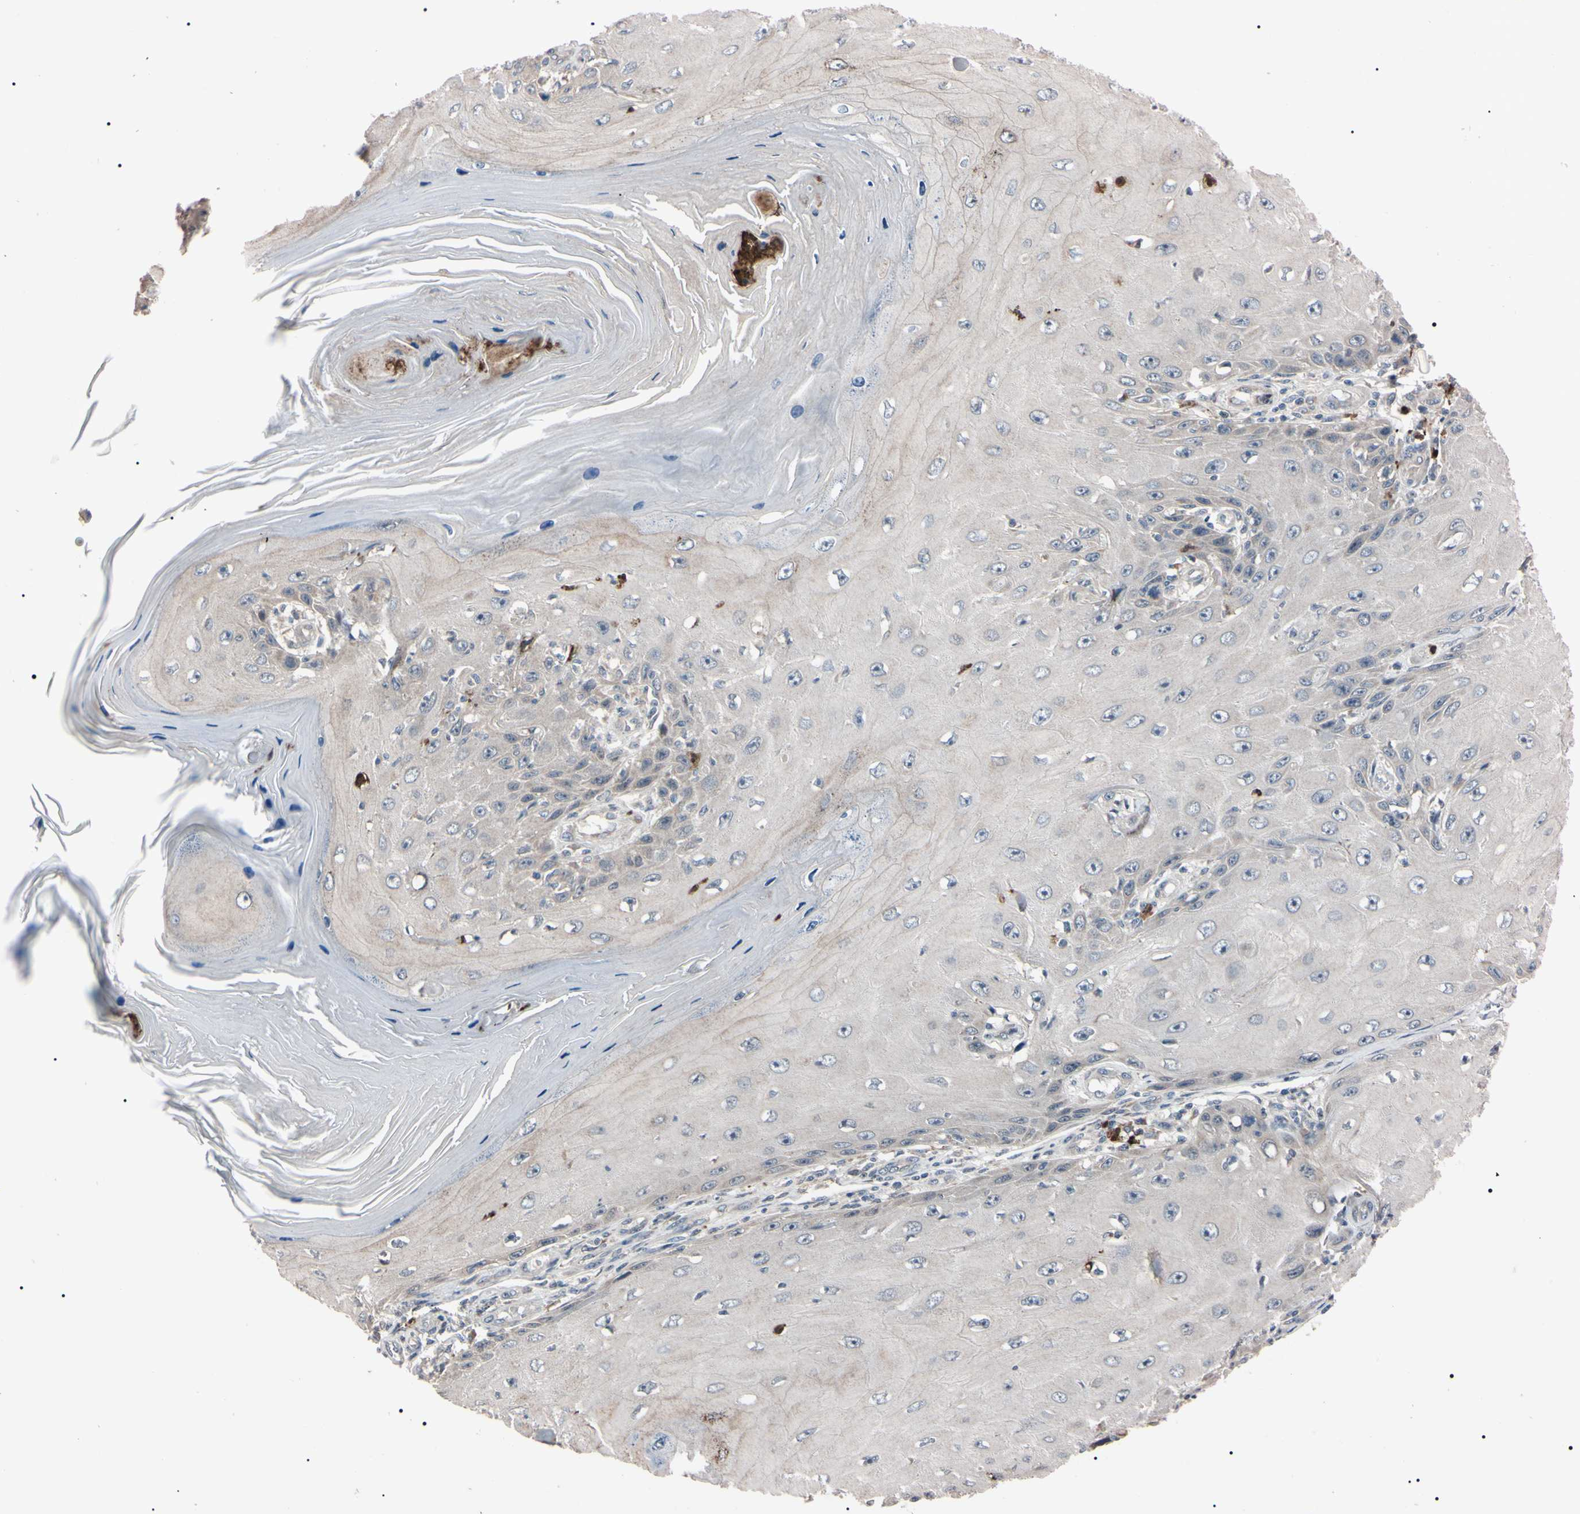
{"staining": {"intensity": "weak", "quantity": ">75%", "location": "cytoplasmic/membranous"}, "tissue": "skin cancer", "cell_type": "Tumor cells", "image_type": "cancer", "snomed": [{"axis": "morphology", "description": "Squamous cell carcinoma, NOS"}, {"axis": "topography", "description": "Skin"}], "caption": "IHC photomicrograph of neoplastic tissue: human skin cancer (squamous cell carcinoma) stained using IHC shows low levels of weak protein expression localized specifically in the cytoplasmic/membranous of tumor cells, appearing as a cytoplasmic/membranous brown color.", "gene": "TRAF5", "patient": {"sex": "female", "age": 73}}